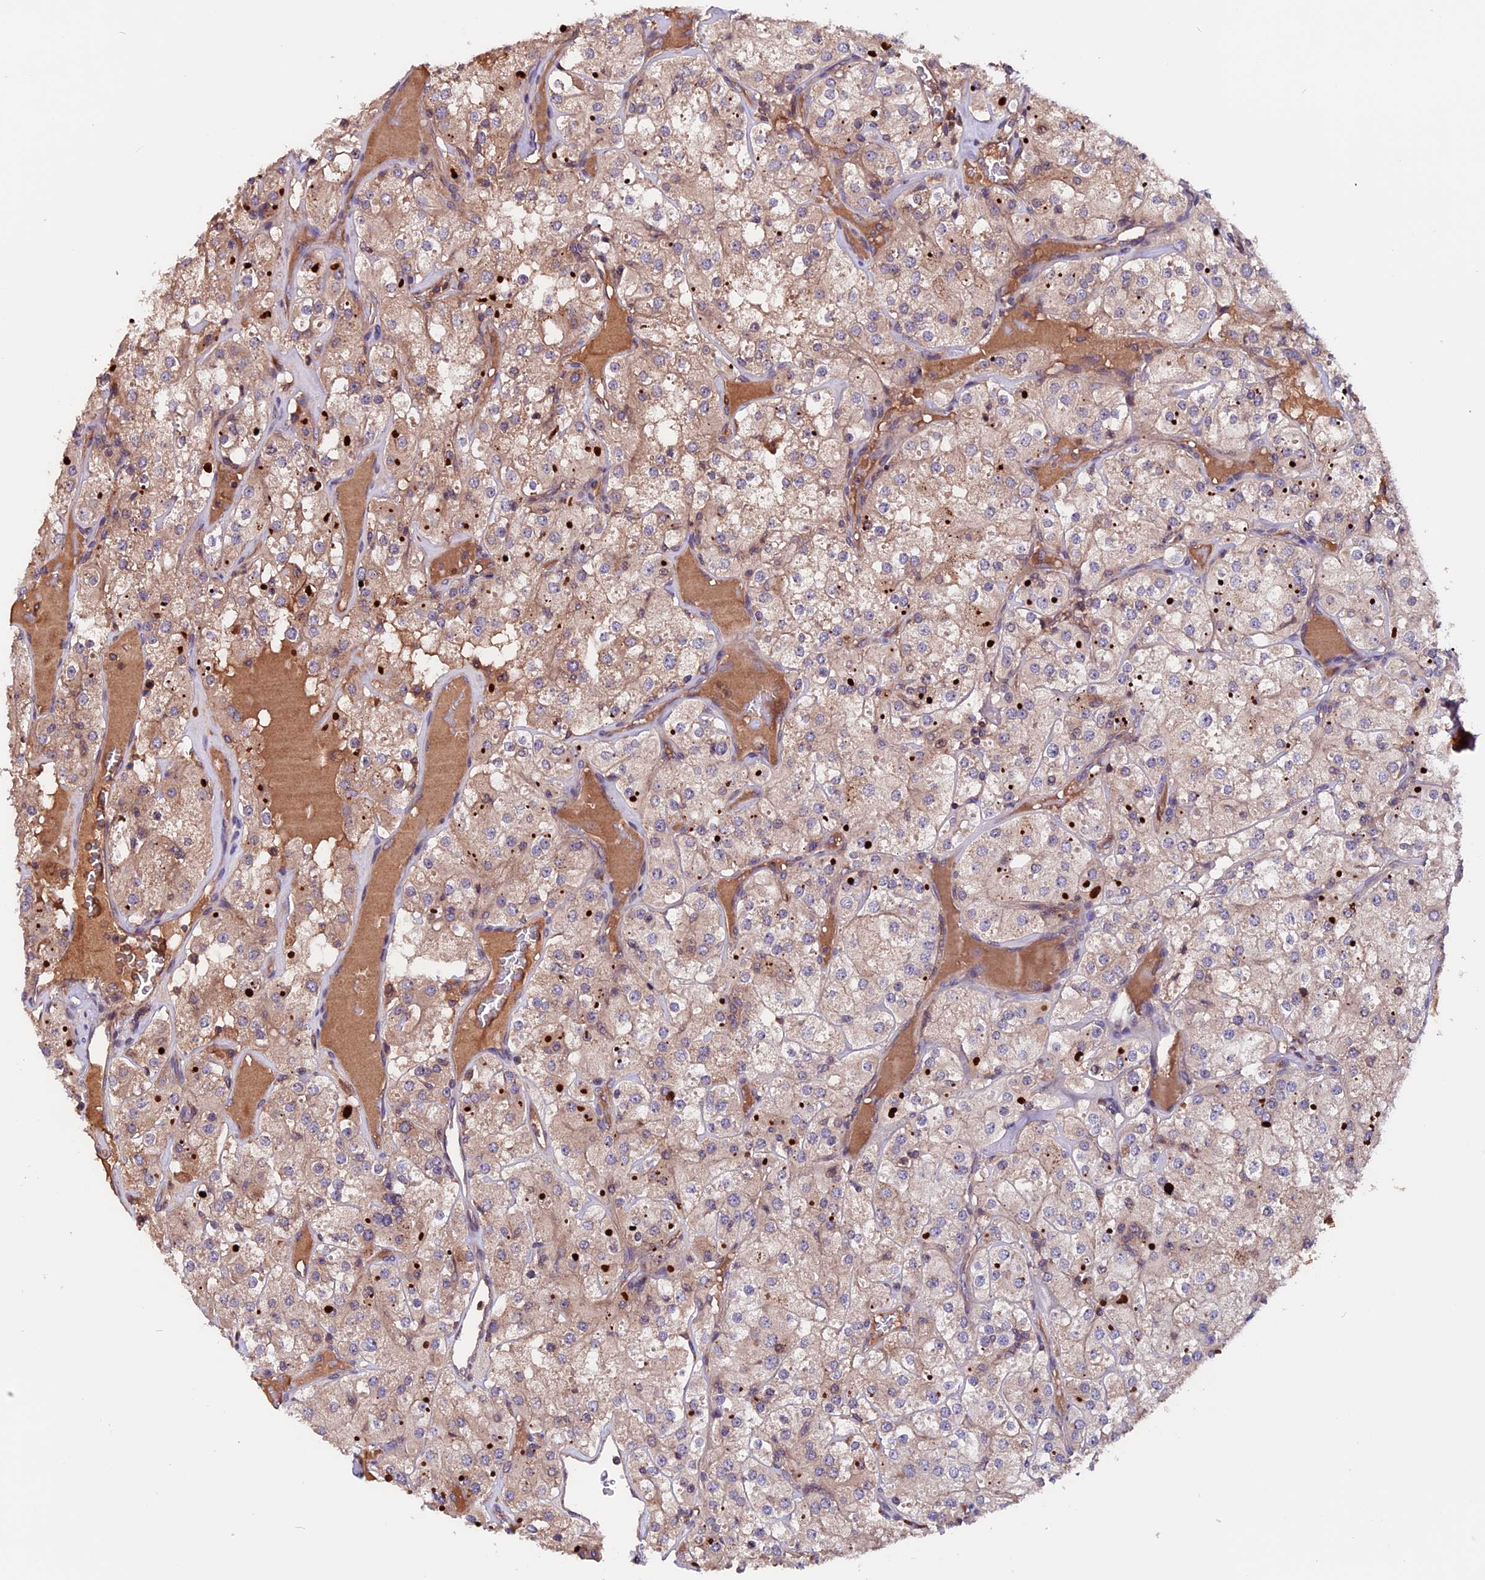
{"staining": {"intensity": "weak", "quantity": "25%-75%", "location": "cytoplasmic/membranous"}, "tissue": "renal cancer", "cell_type": "Tumor cells", "image_type": "cancer", "snomed": [{"axis": "morphology", "description": "Adenocarcinoma, NOS"}, {"axis": "topography", "description": "Kidney"}], "caption": "Protein analysis of renal cancer (adenocarcinoma) tissue demonstrates weak cytoplasmic/membranous expression in about 25%-75% of tumor cells.", "gene": "ZNF598", "patient": {"sex": "male", "age": 77}}